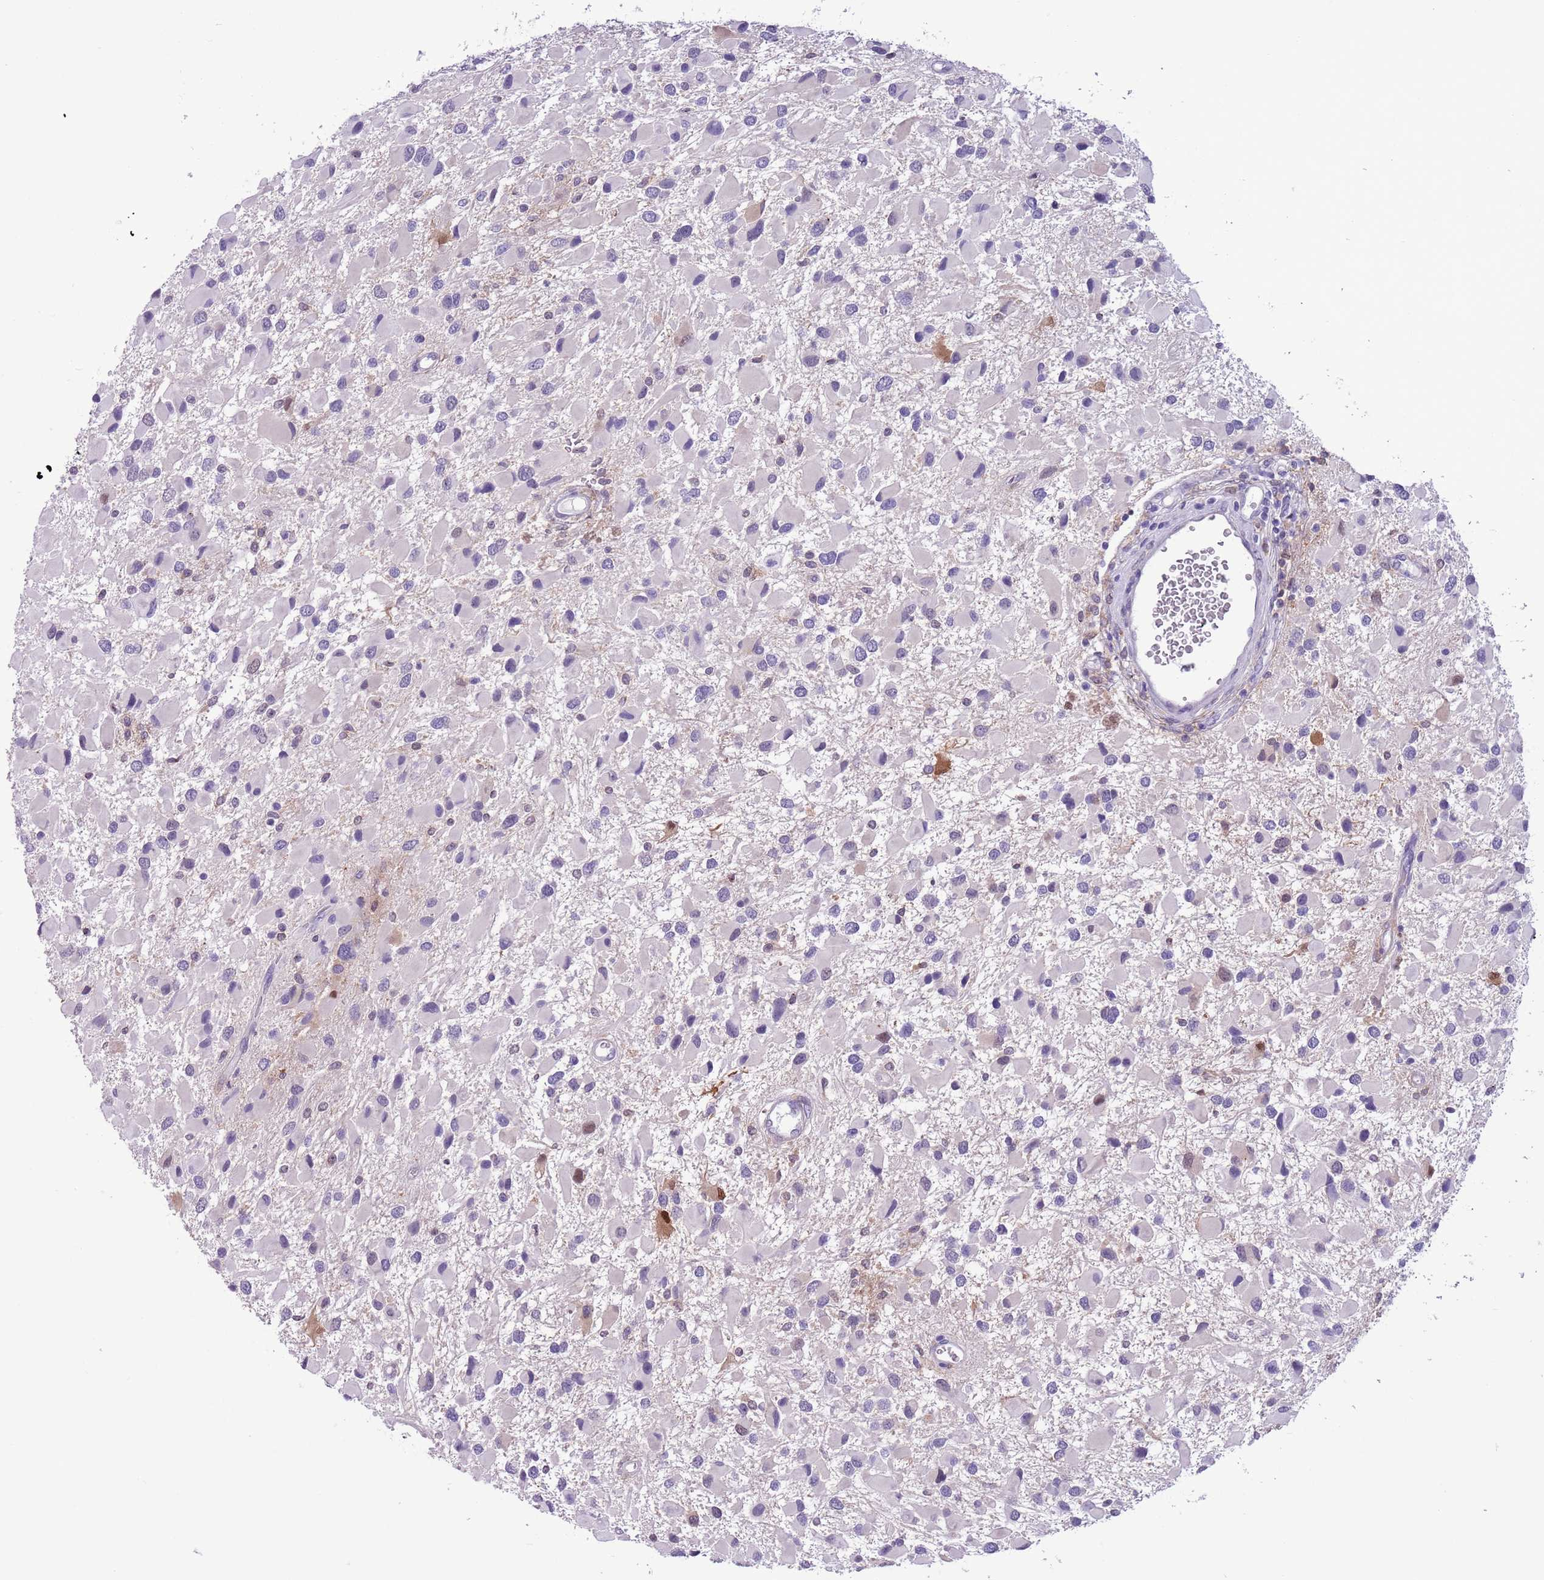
{"staining": {"intensity": "negative", "quantity": "none", "location": "none"}, "tissue": "glioma", "cell_type": "Tumor cells", "image_type": "cancer", "snomed": [{"axis": "morphology", "description": "Glioma, malignant, High grade"}, {"axis": "topography", "description": "Brain"}], "caption": "Immunohistochemical staining of human glioma displays no significant staining in tumor cells.", "gene": "PFKFB2", "patient": {"sex": "male", "age": 53}}